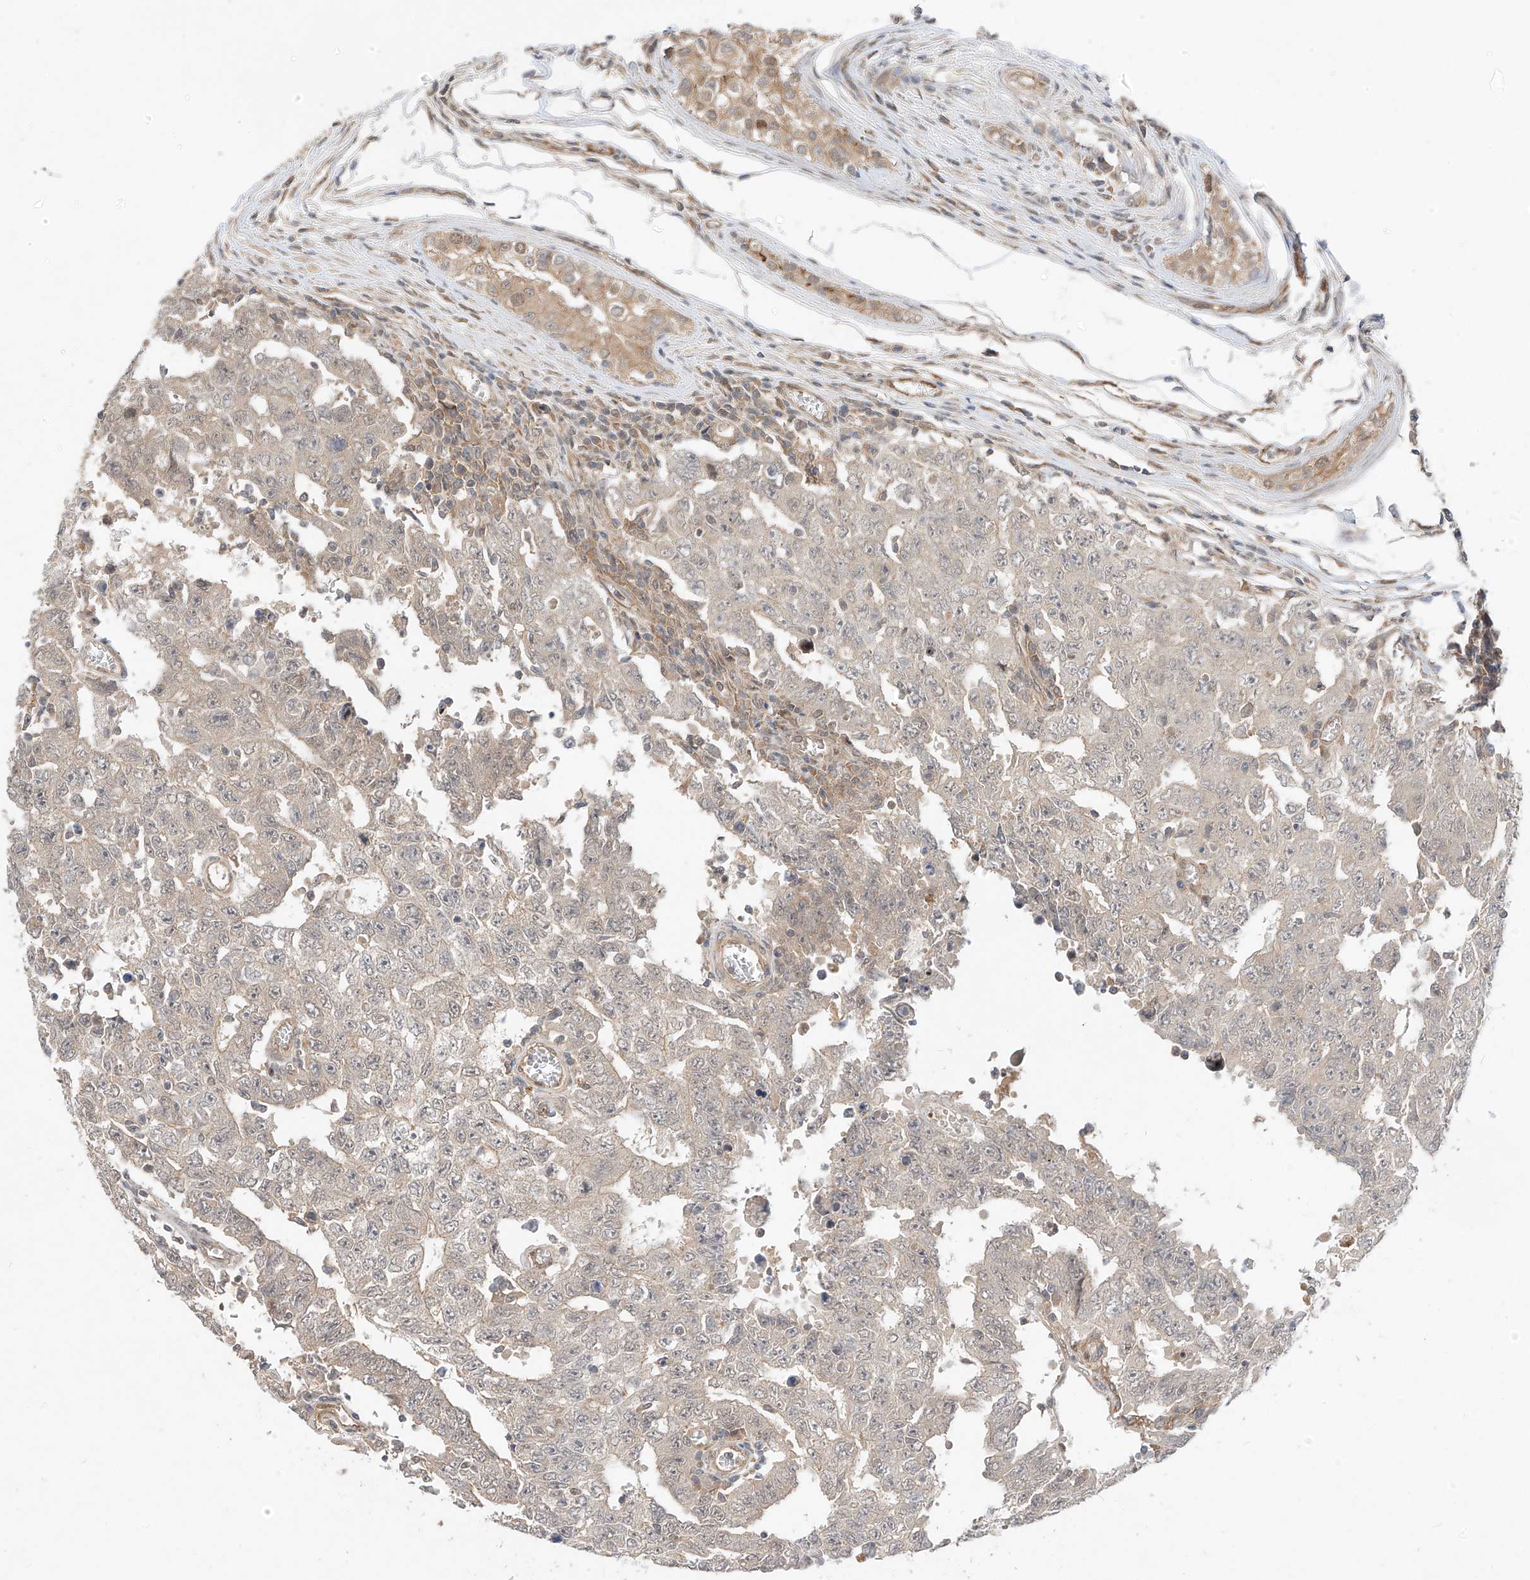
{"staining": {"intensity": "weak", "quantity": "25%-75%", "location": "cytoplasmic/membranous,nuclear"}, "tissue": "testis cancer", "cell_type": "Tumor cells", "image_type": "cancer", "snomed": [{"axis": "morphology", "description": "Carcinoma, Embryonal, NOS"}, {"axis": "topography", "description": "Testis"}], "caption": "Weak cytoplasmic/membranous and nuclear staining for a protein is identified in about 25%-75% of tumor cells of embryonal carcinoma (testis) using immunohistochemistry (IHC).", "gene": "MRTFA", "patient": {"sex": "male", "age": 26}}